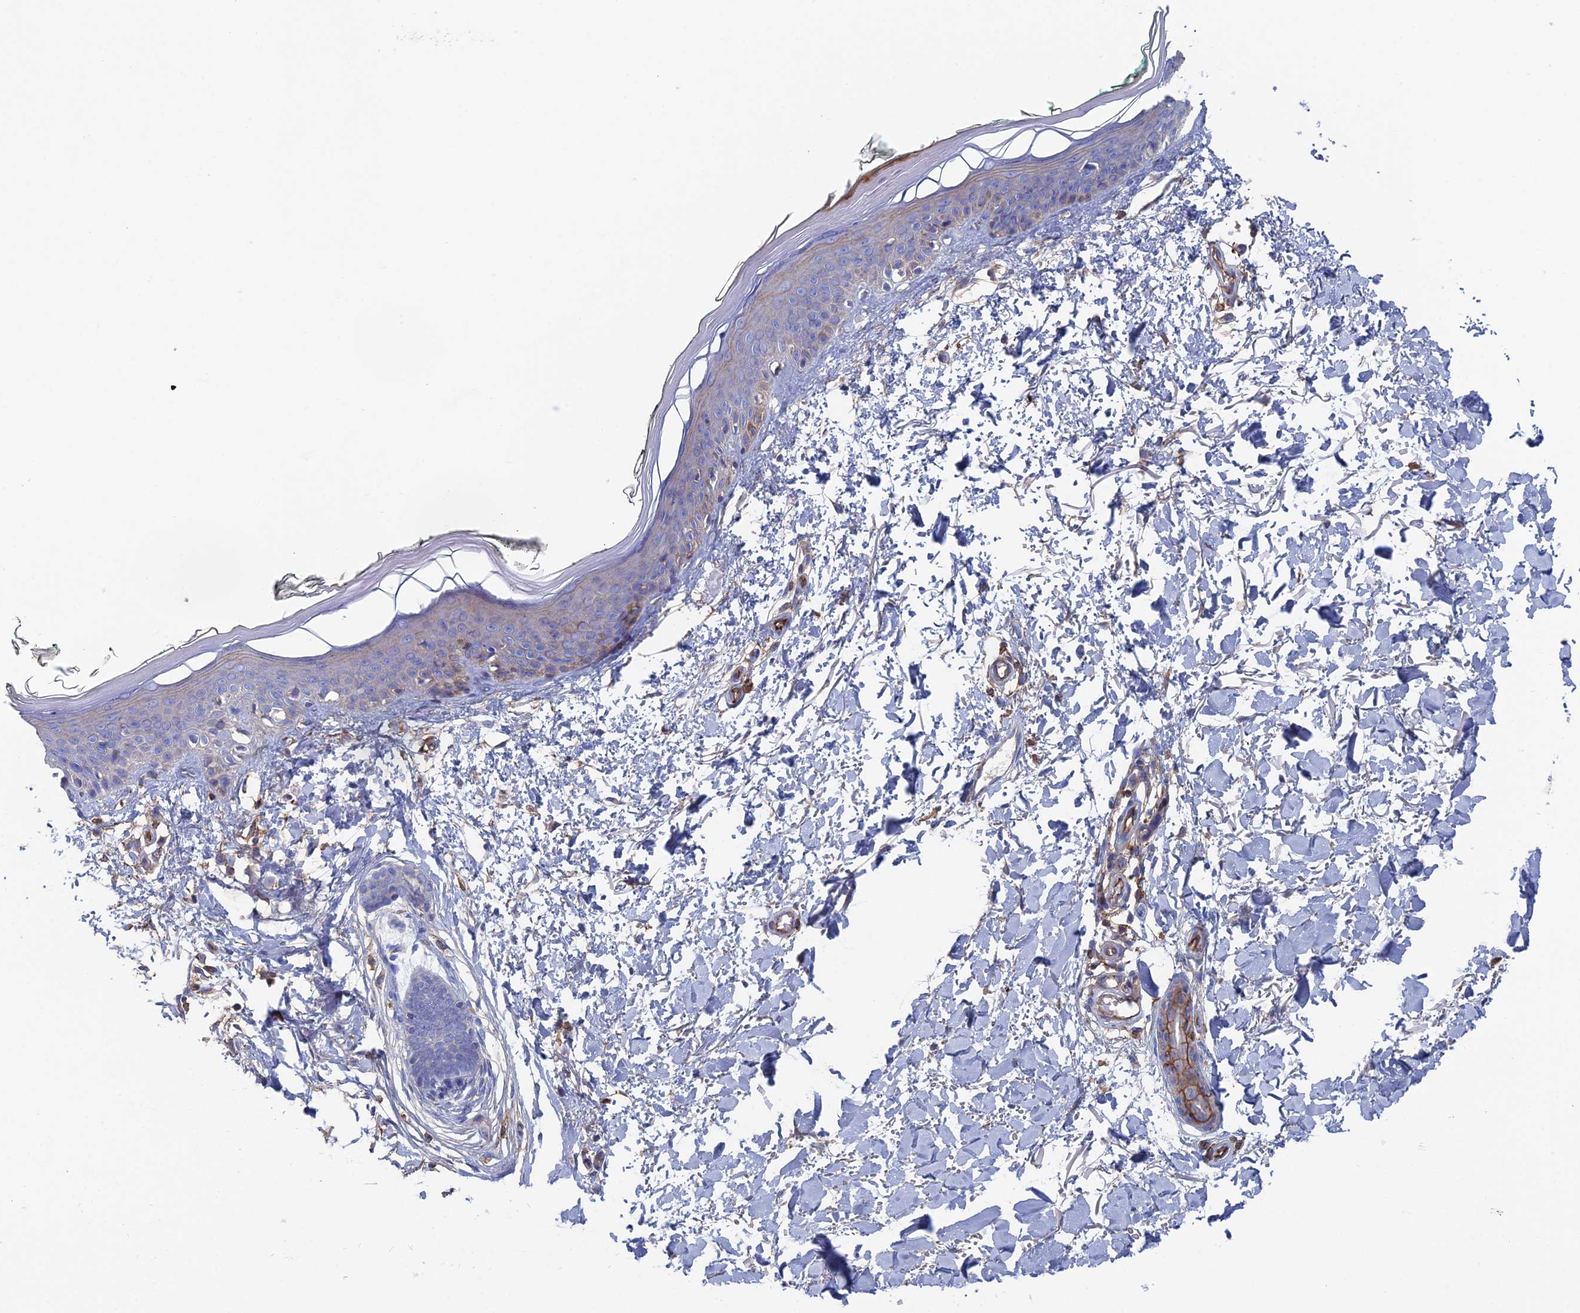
{"staining": {"intensity": "moderate", "quantity": ">75%", "location": "cytoplasmic/membranous"}, "tissue": "skin", "cell_type": "Fibroblasts", "image_type": "normal", "snomed": [{"axis": "morphology", "description": "Normal tissue, NOS"}, {"axis": "topography", "description": "Skin"}], "caption": "DAB immunohistochemical staining of benign skin exhibits moderate cytoplasmic/membranous protein positivity in approximately >75% of fibroblasts. (Brightfield microscopy of DAB IHC at high magnification).", "gene": "SNX11", "patient": {"sex": "male", "age": 62}}